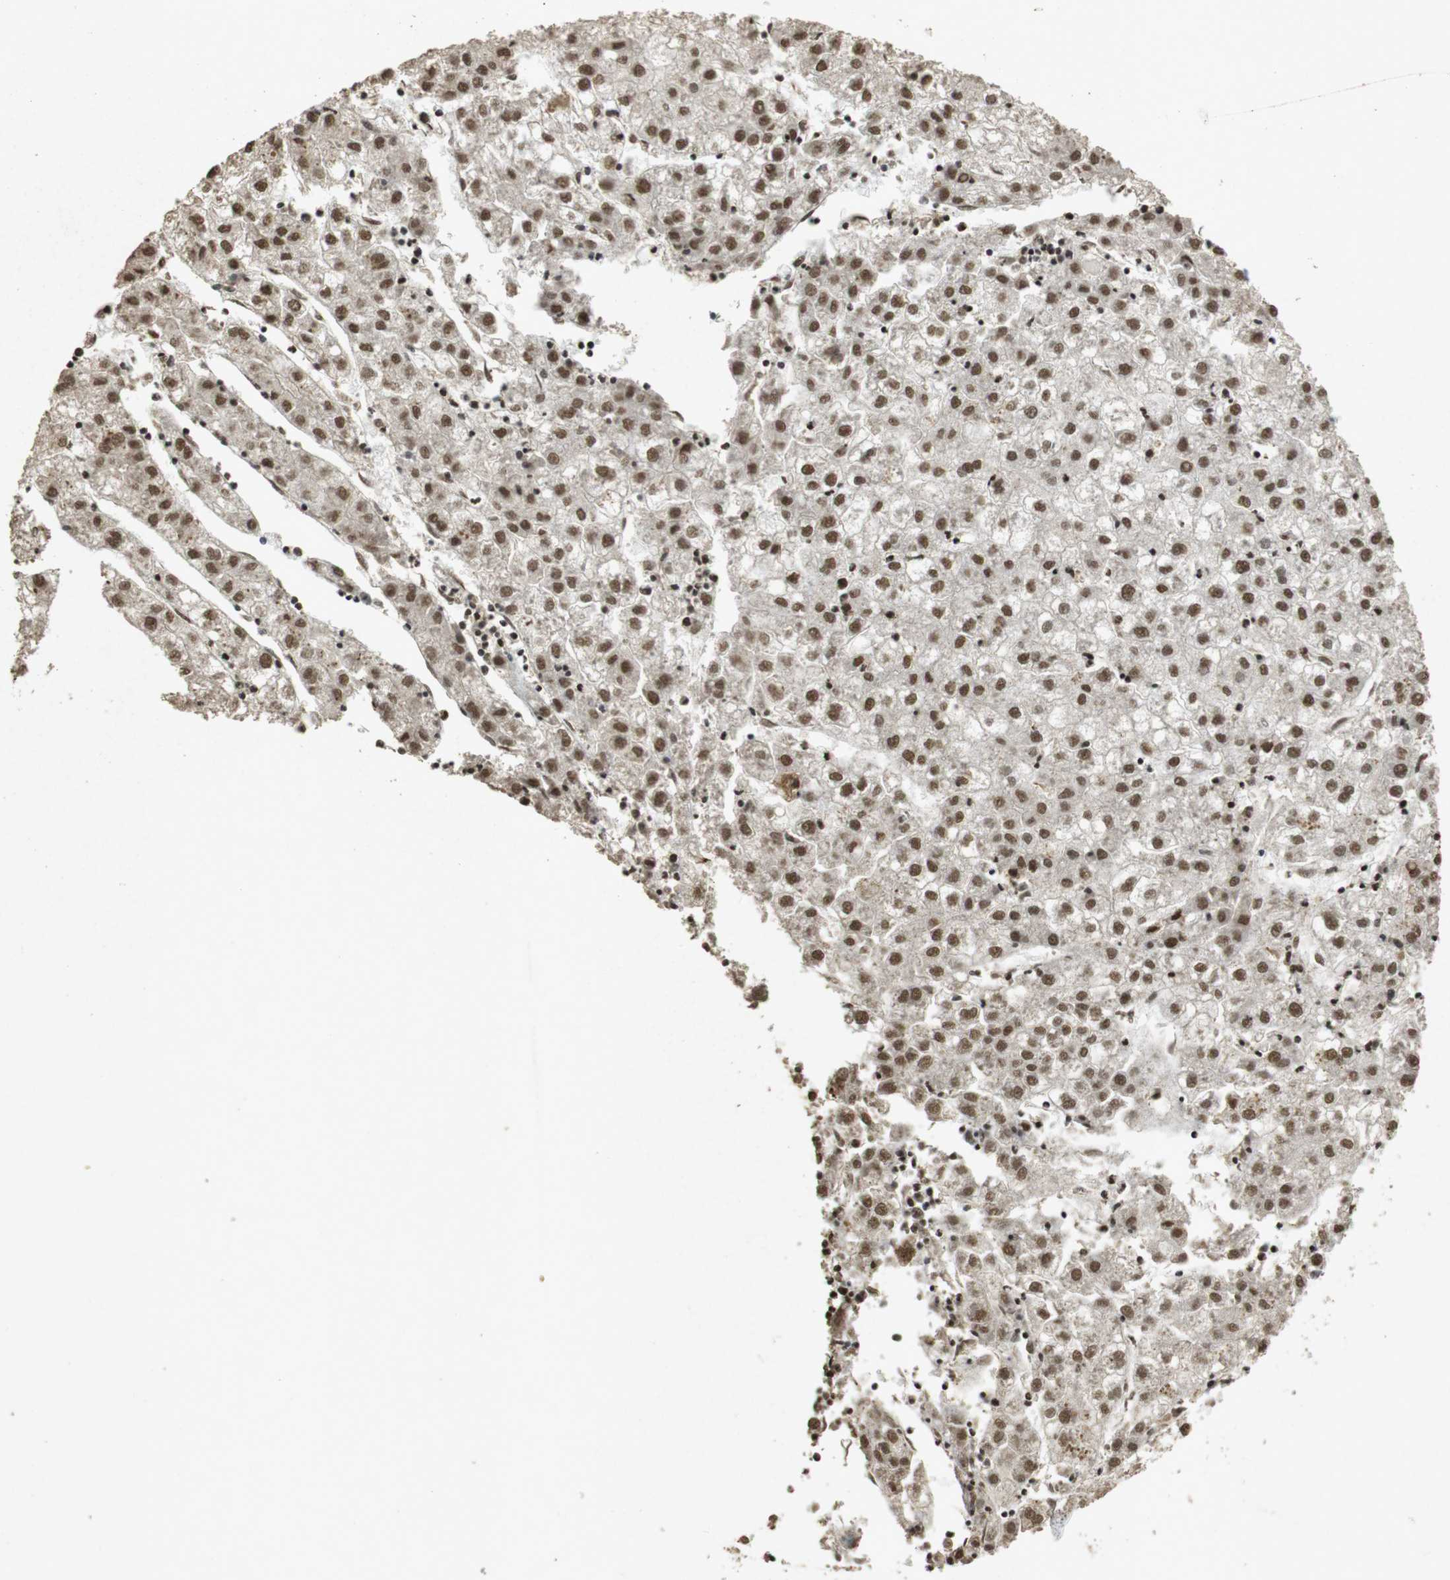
{"staining": {"intensity": "strong", "quantity": ">75%", "location": "nuclear"}, "tissue": "liver cancer", "cell_type": "Tumor cells", "image_type": "cancer", "snomed": [{"axis": "morphology", "description": "Carcinoma, Hepatocellular, NOS"}, {"axis": "topography", "description": "Liver"}], "caption": "Immunohistochemical staining of human liver cancer (hepatocellular carcinoma) reveals high levels of strong nuclear expression in about >75% of tumor cells.", "gene": "GATA4", "patient": {"sex": "male", "age": 72}}